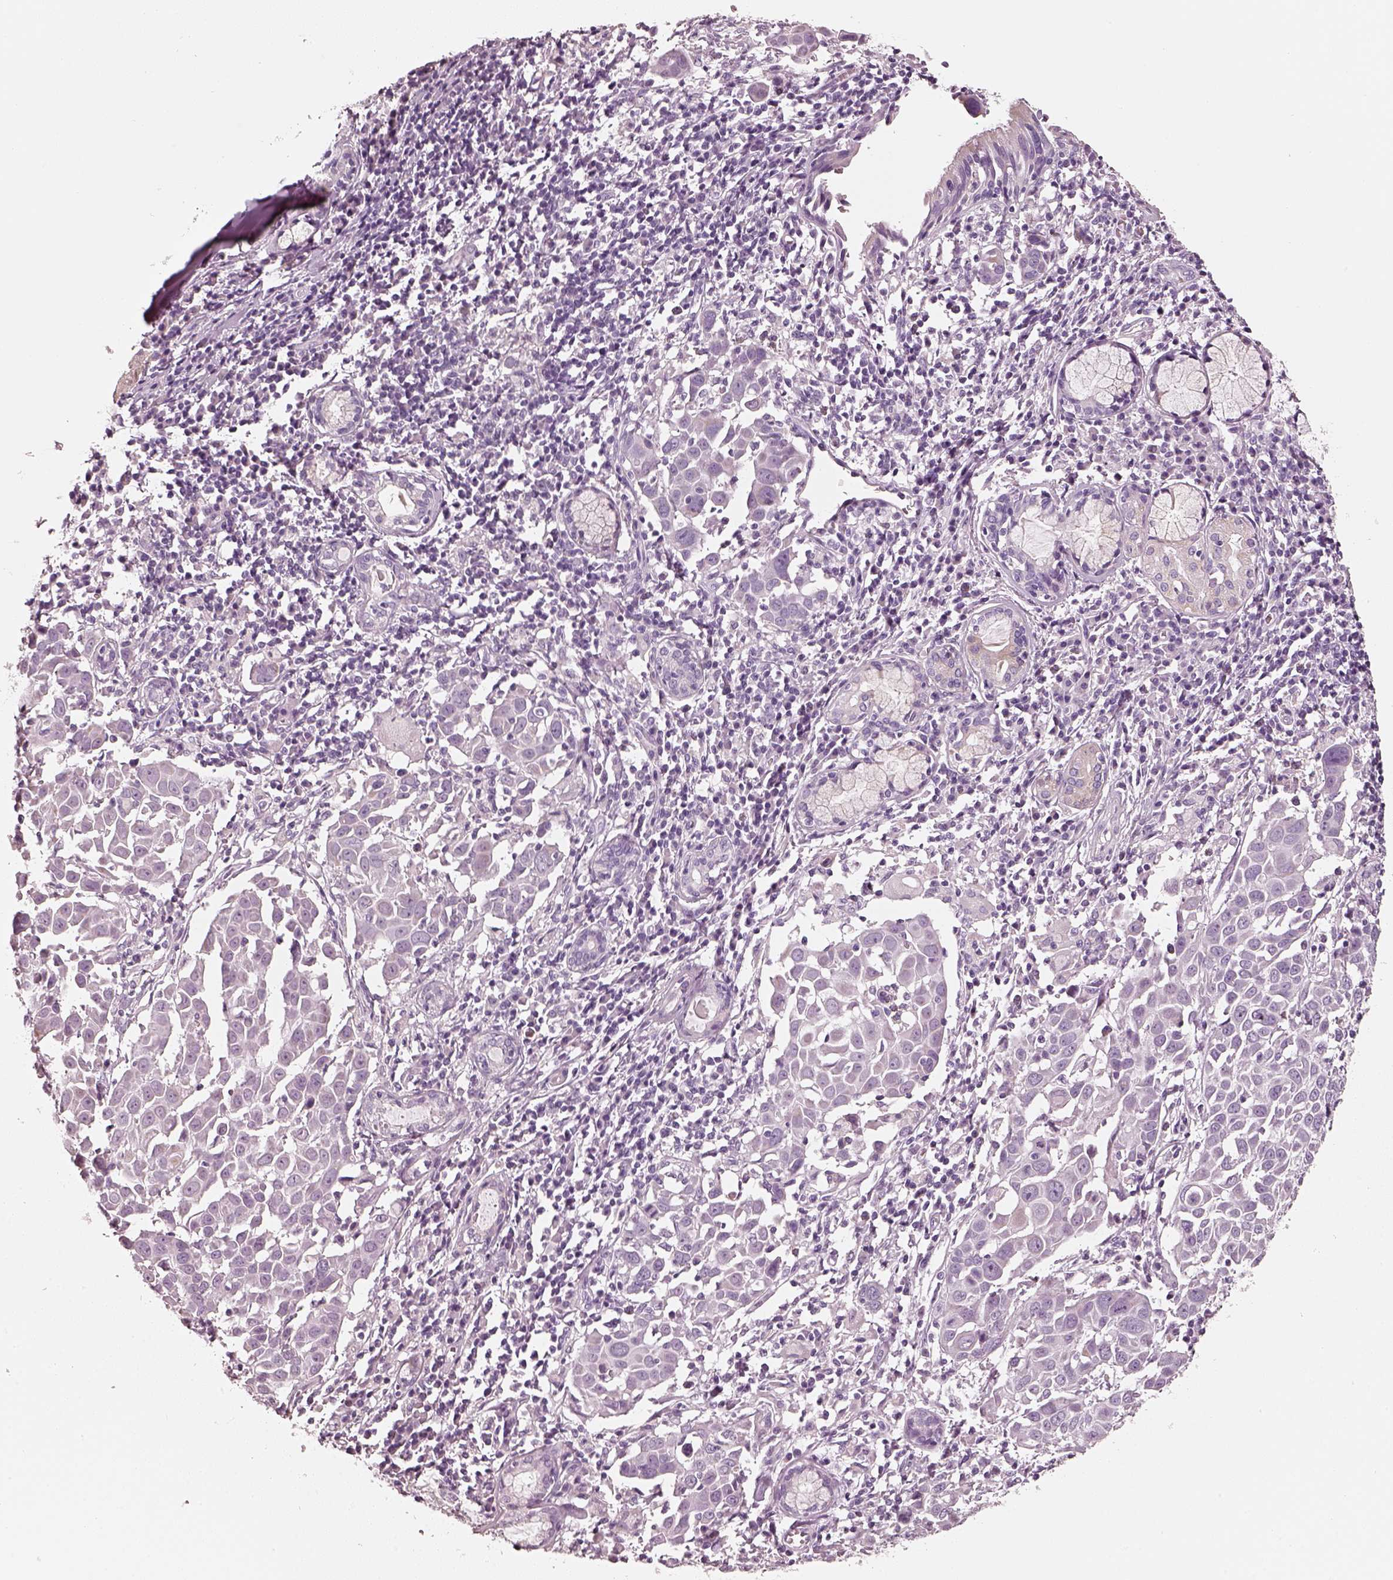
{"staining": {"intensity": "negative", "quantity": "none", "location": "none"}, "tissue": "lung cancer", "cell_type": "Tumor cells", "image_type": "cancer", "snomed": [{"axis": "morphology", "description": "Squamous cell carcinoma, NOS"}, {"axis": "topography", "description": "Lung"}], "caption": "Immunohistochemistry of lung squamous cell carcinoma demonstrates no expression in tumor cells.", "gene": "R3HDML", "patient": {"sex": "male", "age": 57}}